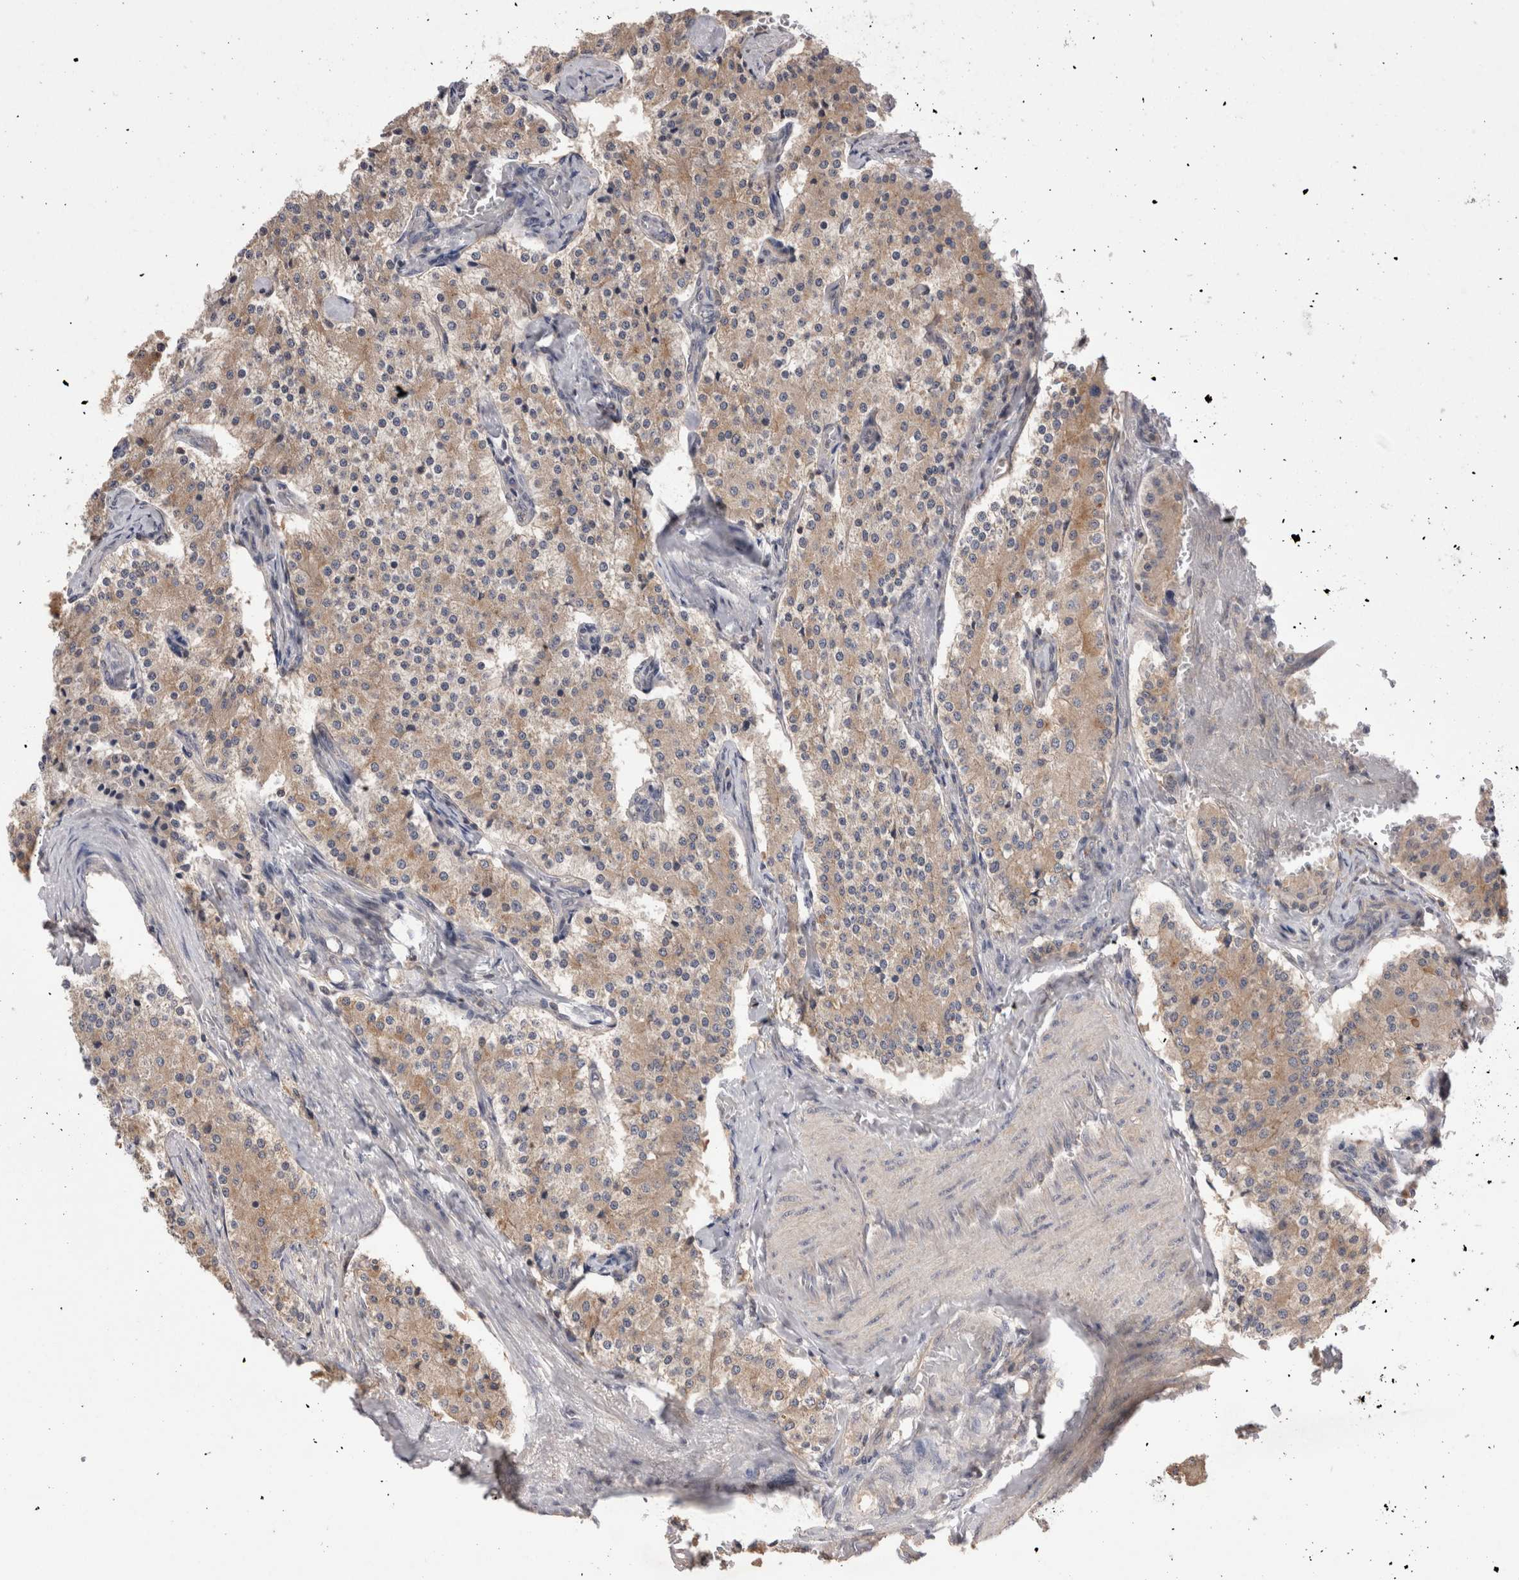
{"staining": {"intensity": "moderate", "quantity": ">75%", "location": "cytoplasmic/membranous"}, "tissue": "carcinoid", "cell_type": "Tumor cells", "image_type": "cancer", "snomed": [{"axis": "morphology", "description": "Carcinoid, malignant, NOS"}, {"axis": "topography", "description": "Colon"}], "caption": "Immunohistochemistry (IHC) micrograph of neoplastic tissue: human malignant carcinoid stained using IHC displays medium levels of moderate protein expression localized specifically in the cytoplasmic/membranous of tumor cells, appearing as a cytoplasmic/membranous brown color.", "gene": "OTOR", "patient": {"sex": "female", "age": 52}}